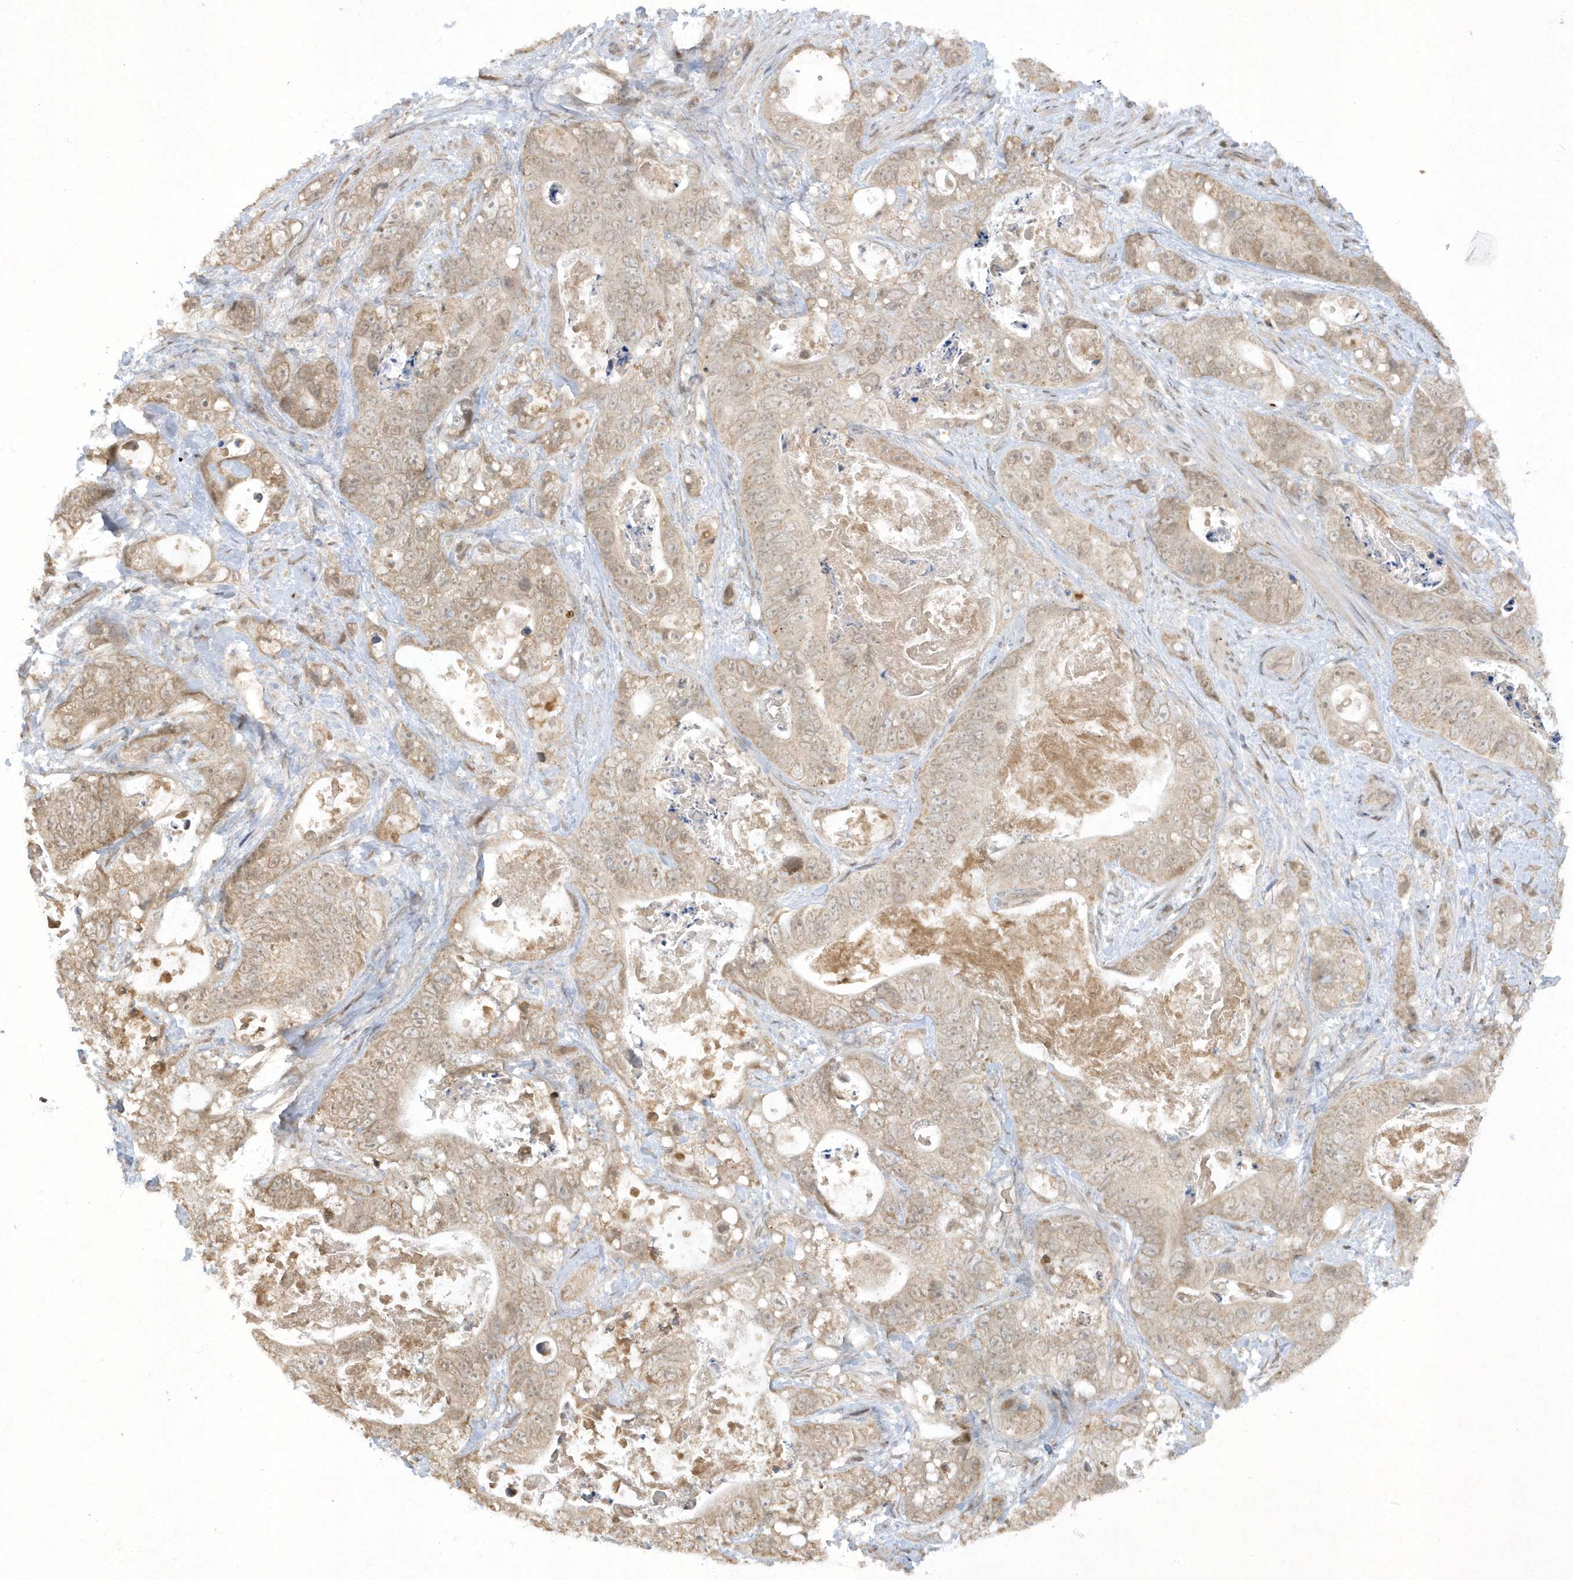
{"staining": {"intensity": "weak", "quantity": ">75%", "location": "nuclear"}, "tissue": "stomach cancer", "cell_type": "Tumor cells", "image_type": "cancer", "snomed": [{"axis": "morphology", "description": "Normal tissue, NOS"}, {"axis": "morphology", "description": "Adenocarcinoma, NOS"}, {"axis": "topography", "description": "Stomach"}], "caption": "Tumor cells show low levels of weak nuclear positivity in approximately >75% of cells in human adenocarcinoma (stomach).", "gene": "ZNF213", "patient": {"sex": "female", "age": 89}}